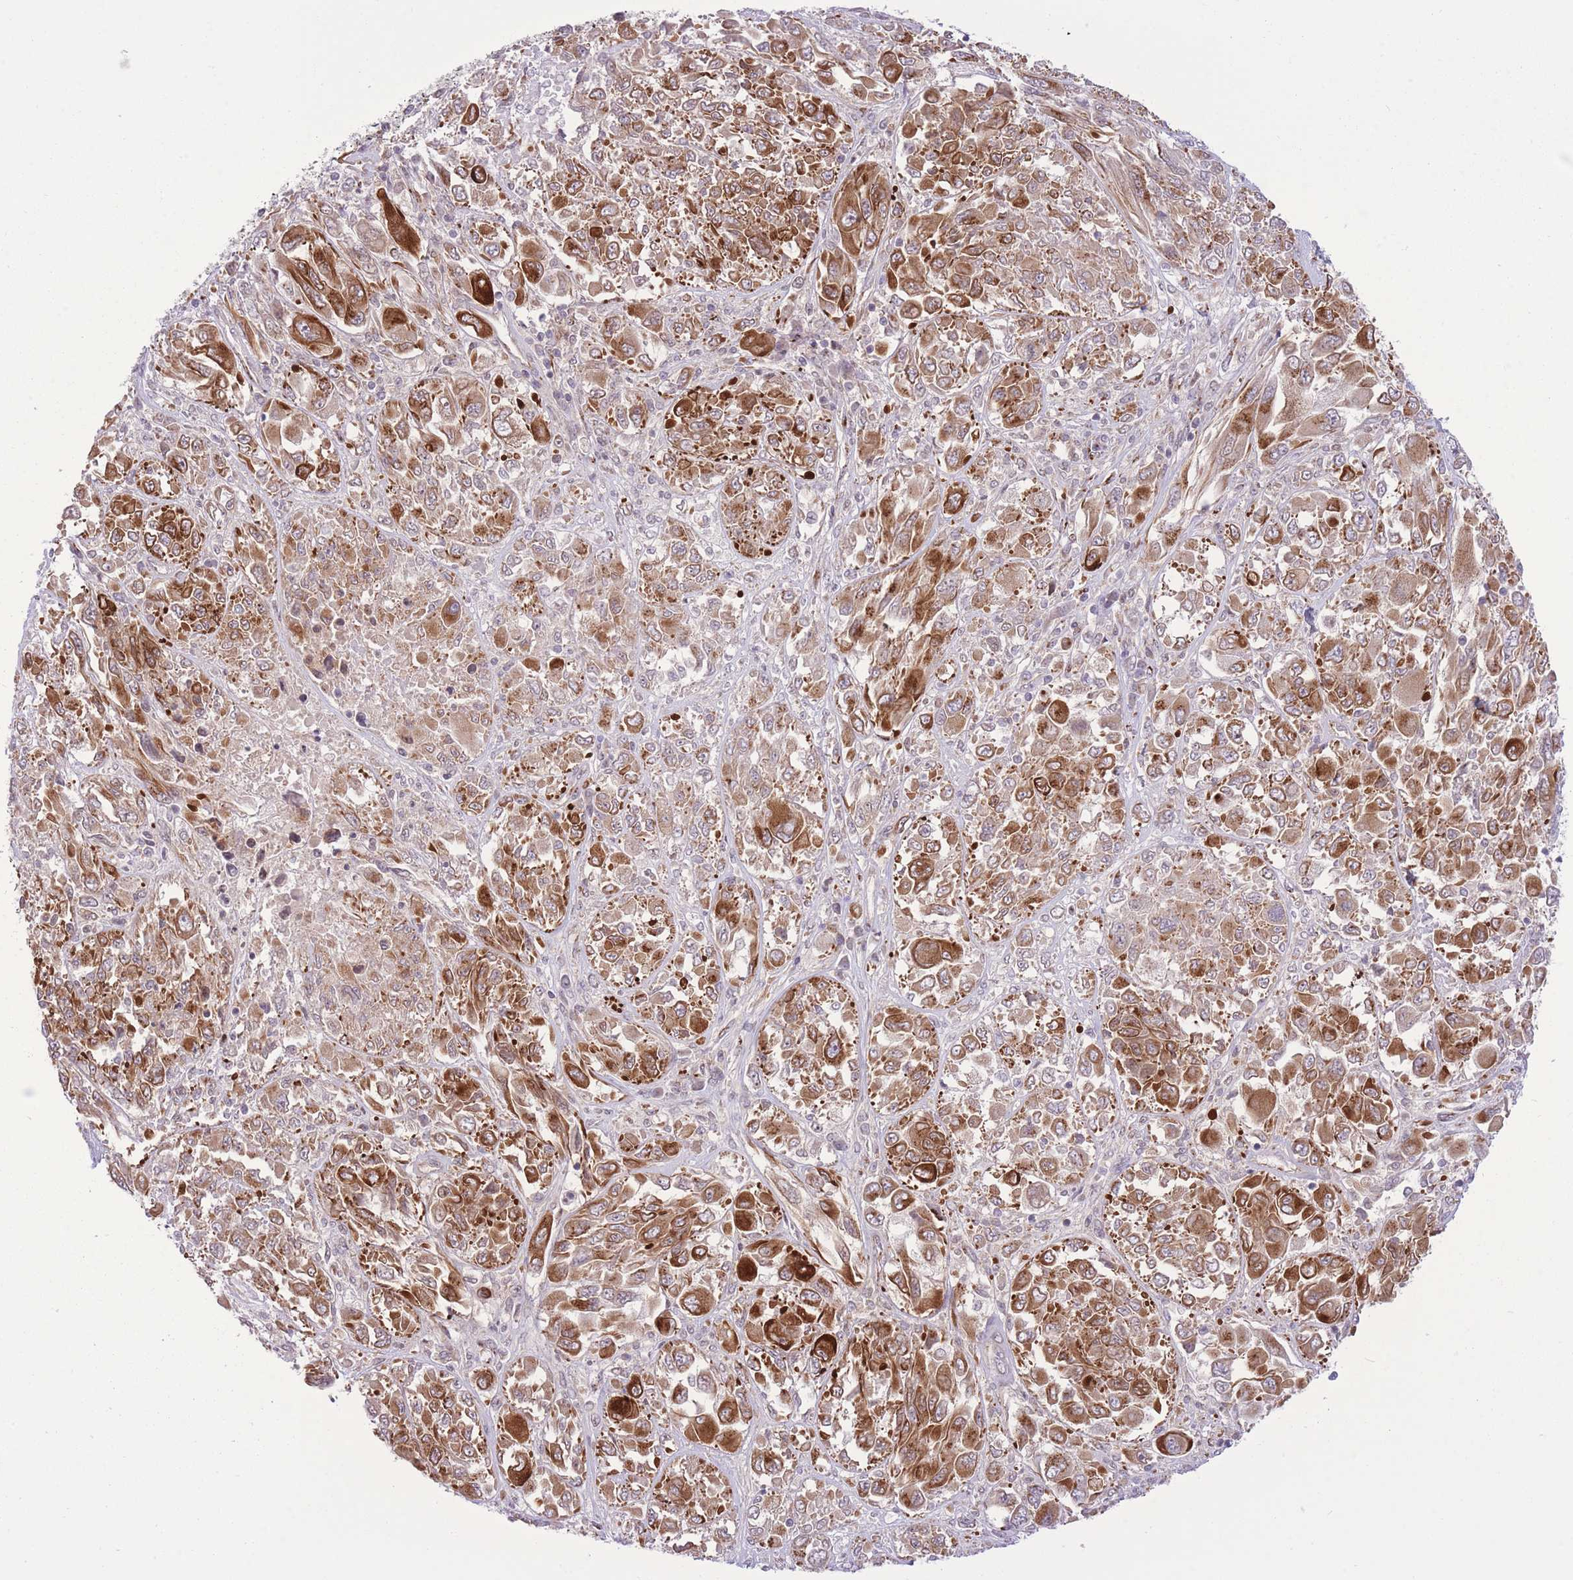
{"staining": {"intensity": "moderate", "quantity": ">75%", "location": "cytoplasmic/membranous"}, "tissue": "melanoma", "cell_type": "Tumor cells", "image_type": "cancer", "snomed": [{"axis": "morphology", "description": "Malignant melanoma, NOS"}, {"axis": "topography", "description": "Skin"}], "caption": "This is an image of immunohistochemistry (IHC) staining of melanoma, which shows moderate positivity in the cytoplasmic/membranous of tumor cells.", "gene": "ZBED5", "patient": {"sex": "female", "age": 91}}